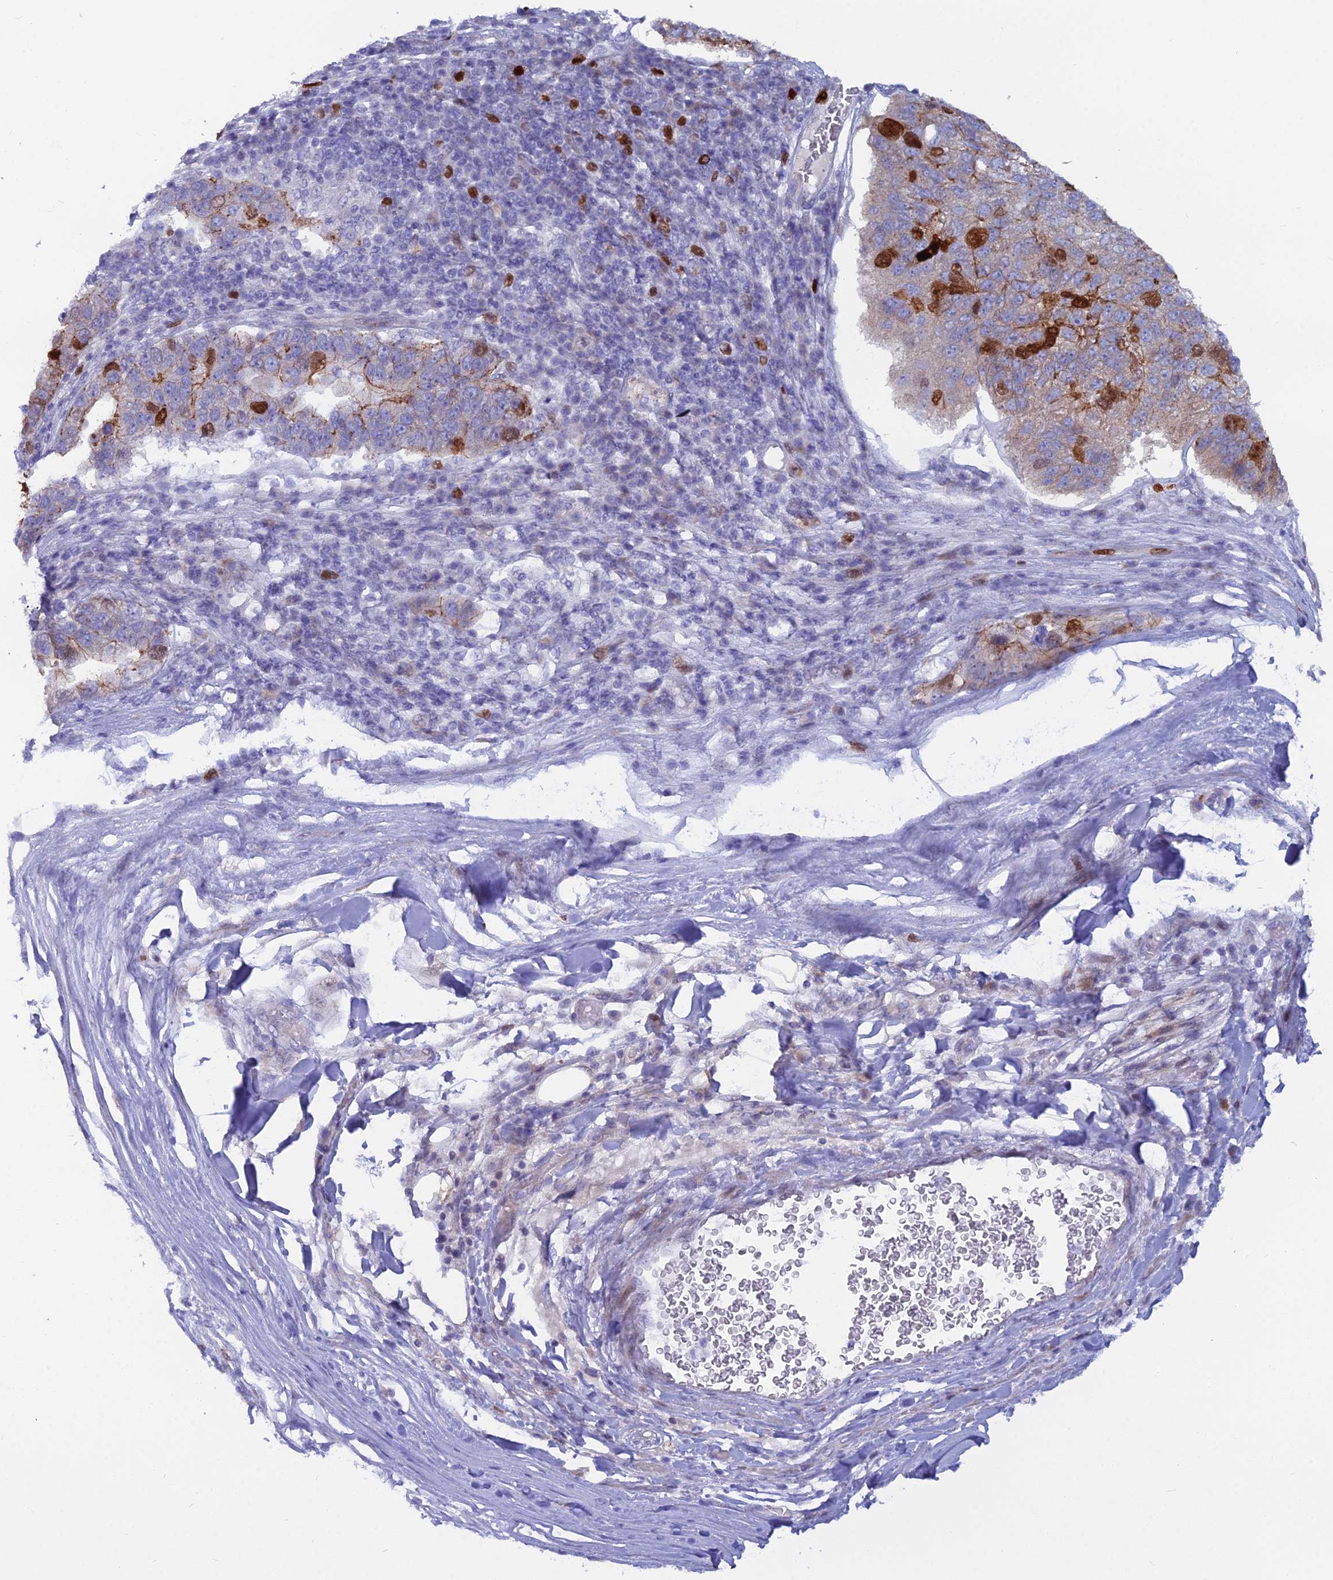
{"staining": {"intensity": "strong", "quantity": "<25%", "location": "cytoplasmic/membranous,nuclear"}, "tissue": "pancreatic cancer", "cell_type": "Tumor cells", "image_type": "cancer", "snomed": [{"axis": "morphology", "description": "Adenocarcinoma, NOS"}, {"axis": "topography", "description": "Pancreas"}], "caption": "An image showing strong cytoplasmic/membranous and nuclear expression in about <25% of tumor cells in pancreatic adenocarcinoma, as visualized by brown immunohistochemical staining.", "gene": "NUSAP1", "patient": {"sex": "female", "age": 61}}